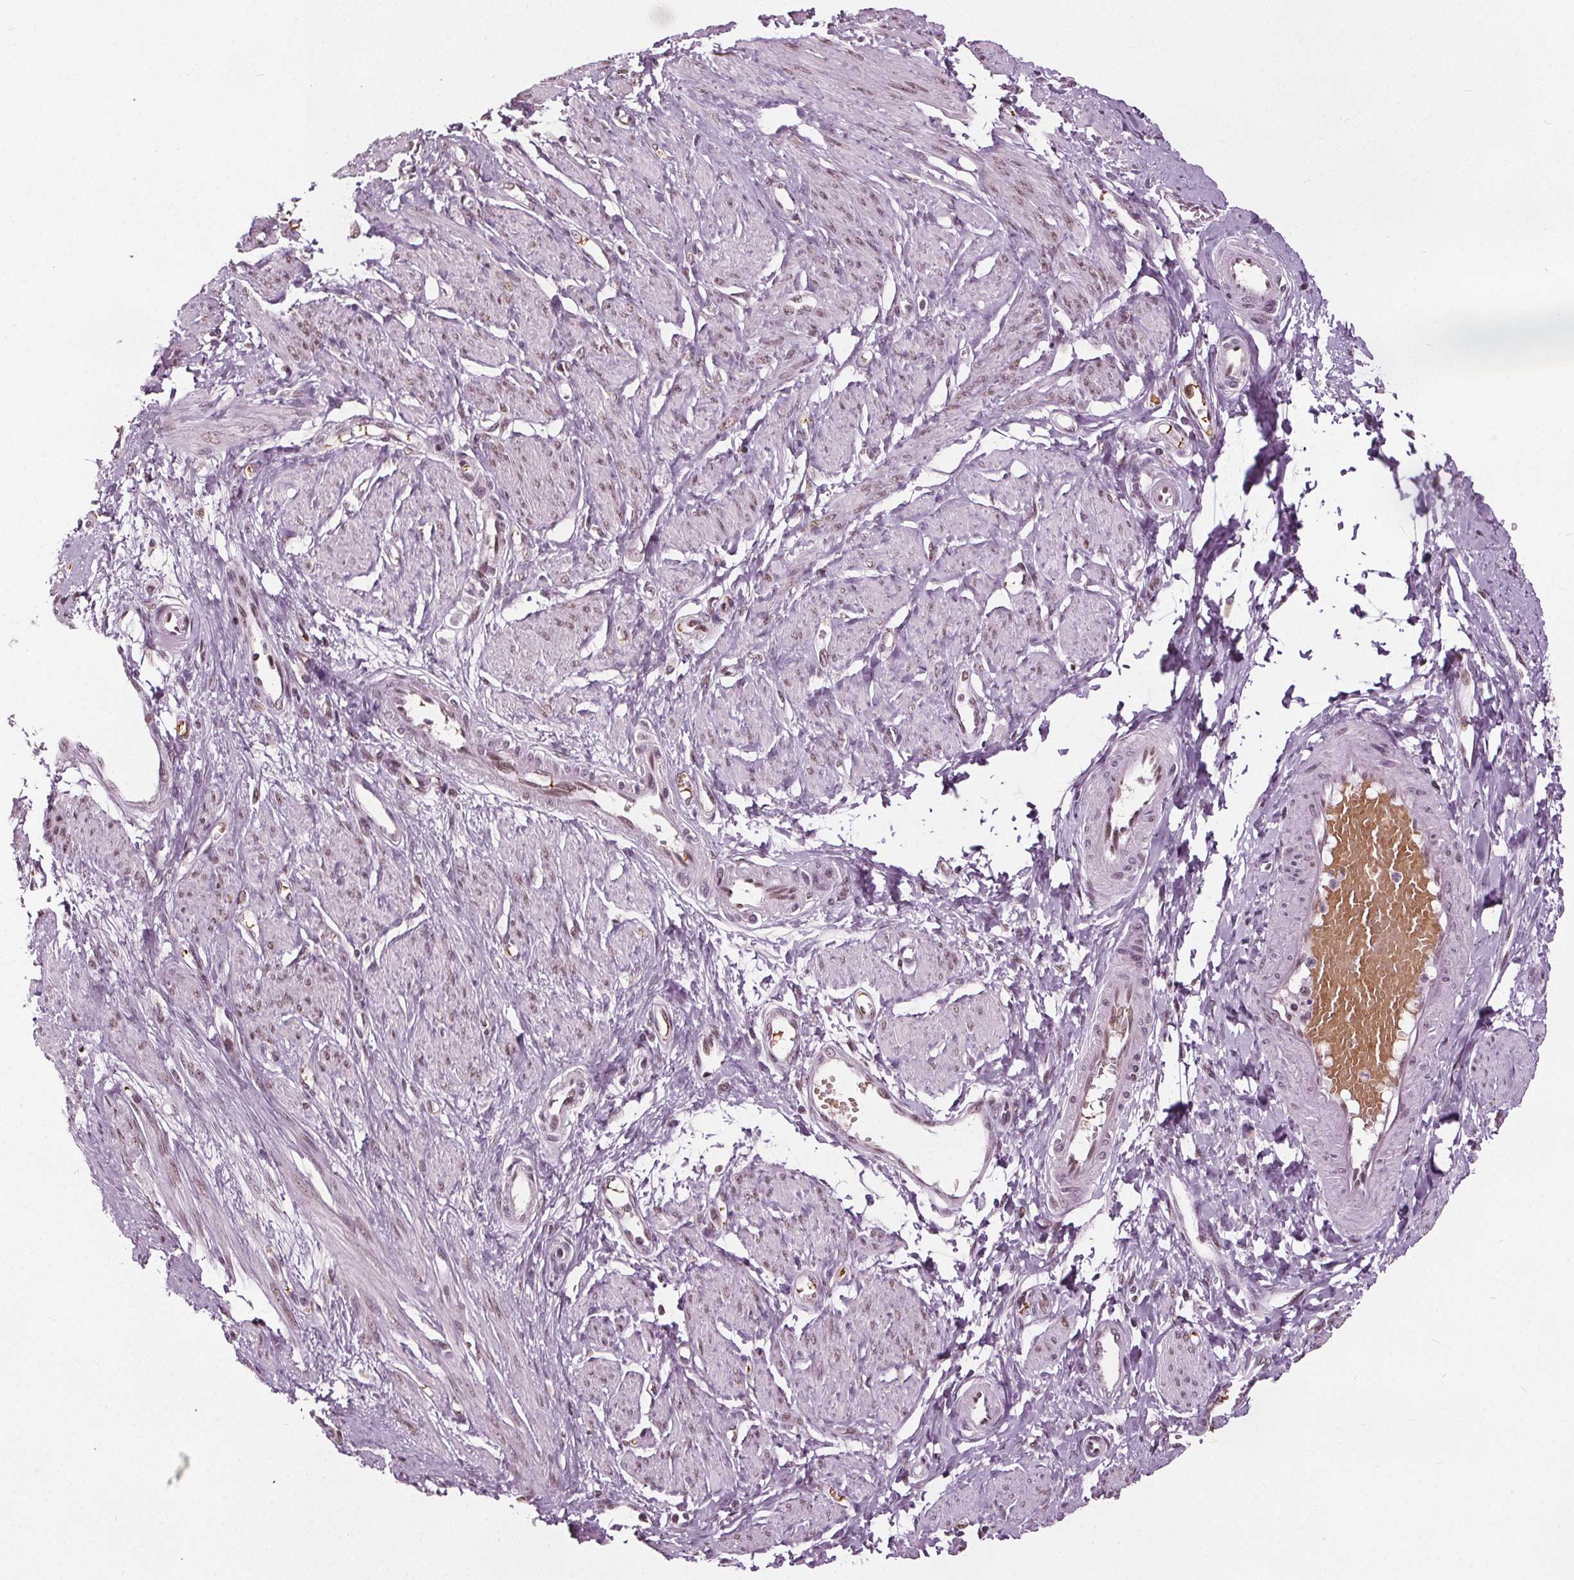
{"staining": {"intensity": "weak", "quantity": "<25%", "location": "nuclear"}, "tissue": "smooth muscle", "cell_type": "Smooth muscle cells", "image_type": "normal", "snomed": [{"axis": "morphology", "description": "Normal tissue, NOS"}, {"axis": "topography", "description": "Smooth muscle"}, {"axis": "topography", "description": "Uterus"}], "caption": "Smooth muscle cells are negative for protein expression in benign human smooth muscle. (DAB immunohistochemistry (IHC) visualized using brightfield microscopy, high magnification).", "gene": "IWS1", "patient": {"sex": "female", "age": 39}}